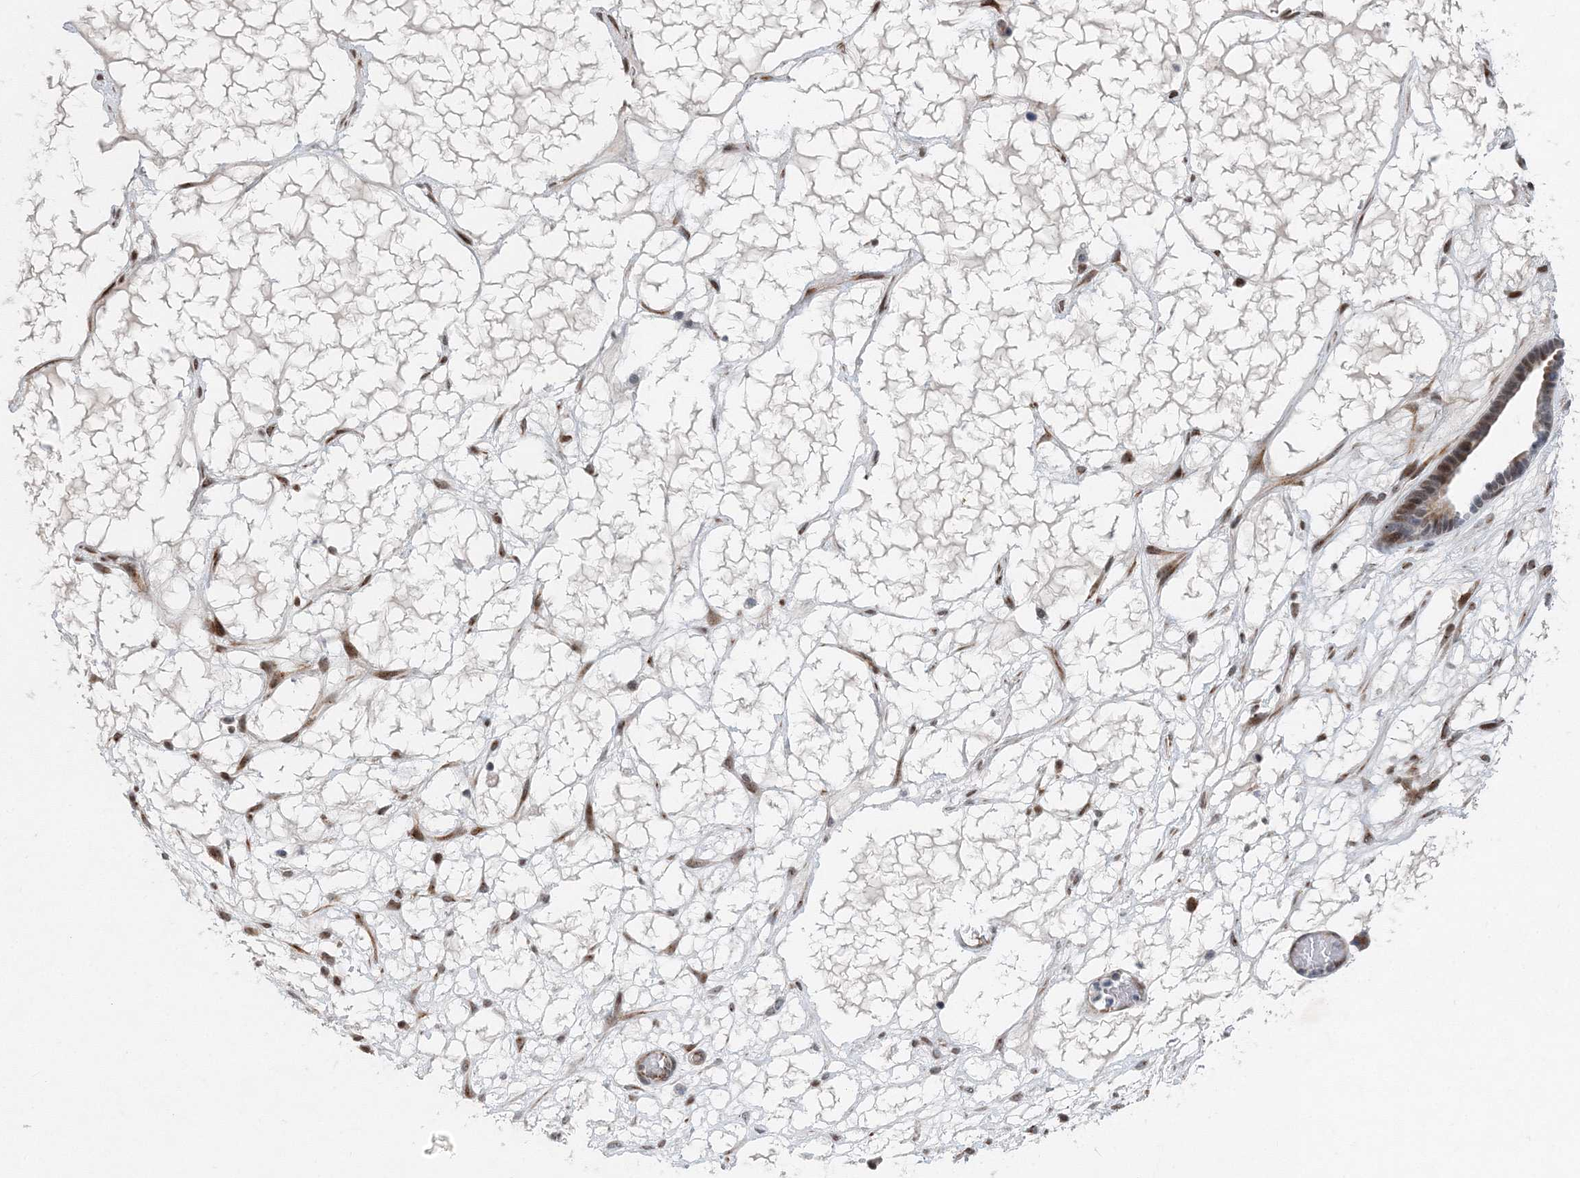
{"staining": {"intensity": "moderate", "quantity": ">75%", "location": "nuclear"}, "tissue": "ovarian cancer", "cell_type": "Tumor cells", "image_type": "cancer", "snomed": [{"axis": "morphology", "description": "Cystadenocarcinoma, serous, NOS"}, {"axis": "topography", "description": "Ovary"}], "caption": "Moderate nuclear staining for a protein is present in approximately >75% of tumor cells of serous cystadenocarcinoma (ovarian) using immunohistochemistry (IHC).", "gene": "UIMC1", "patient": {"sex": "female", "age": 56}}